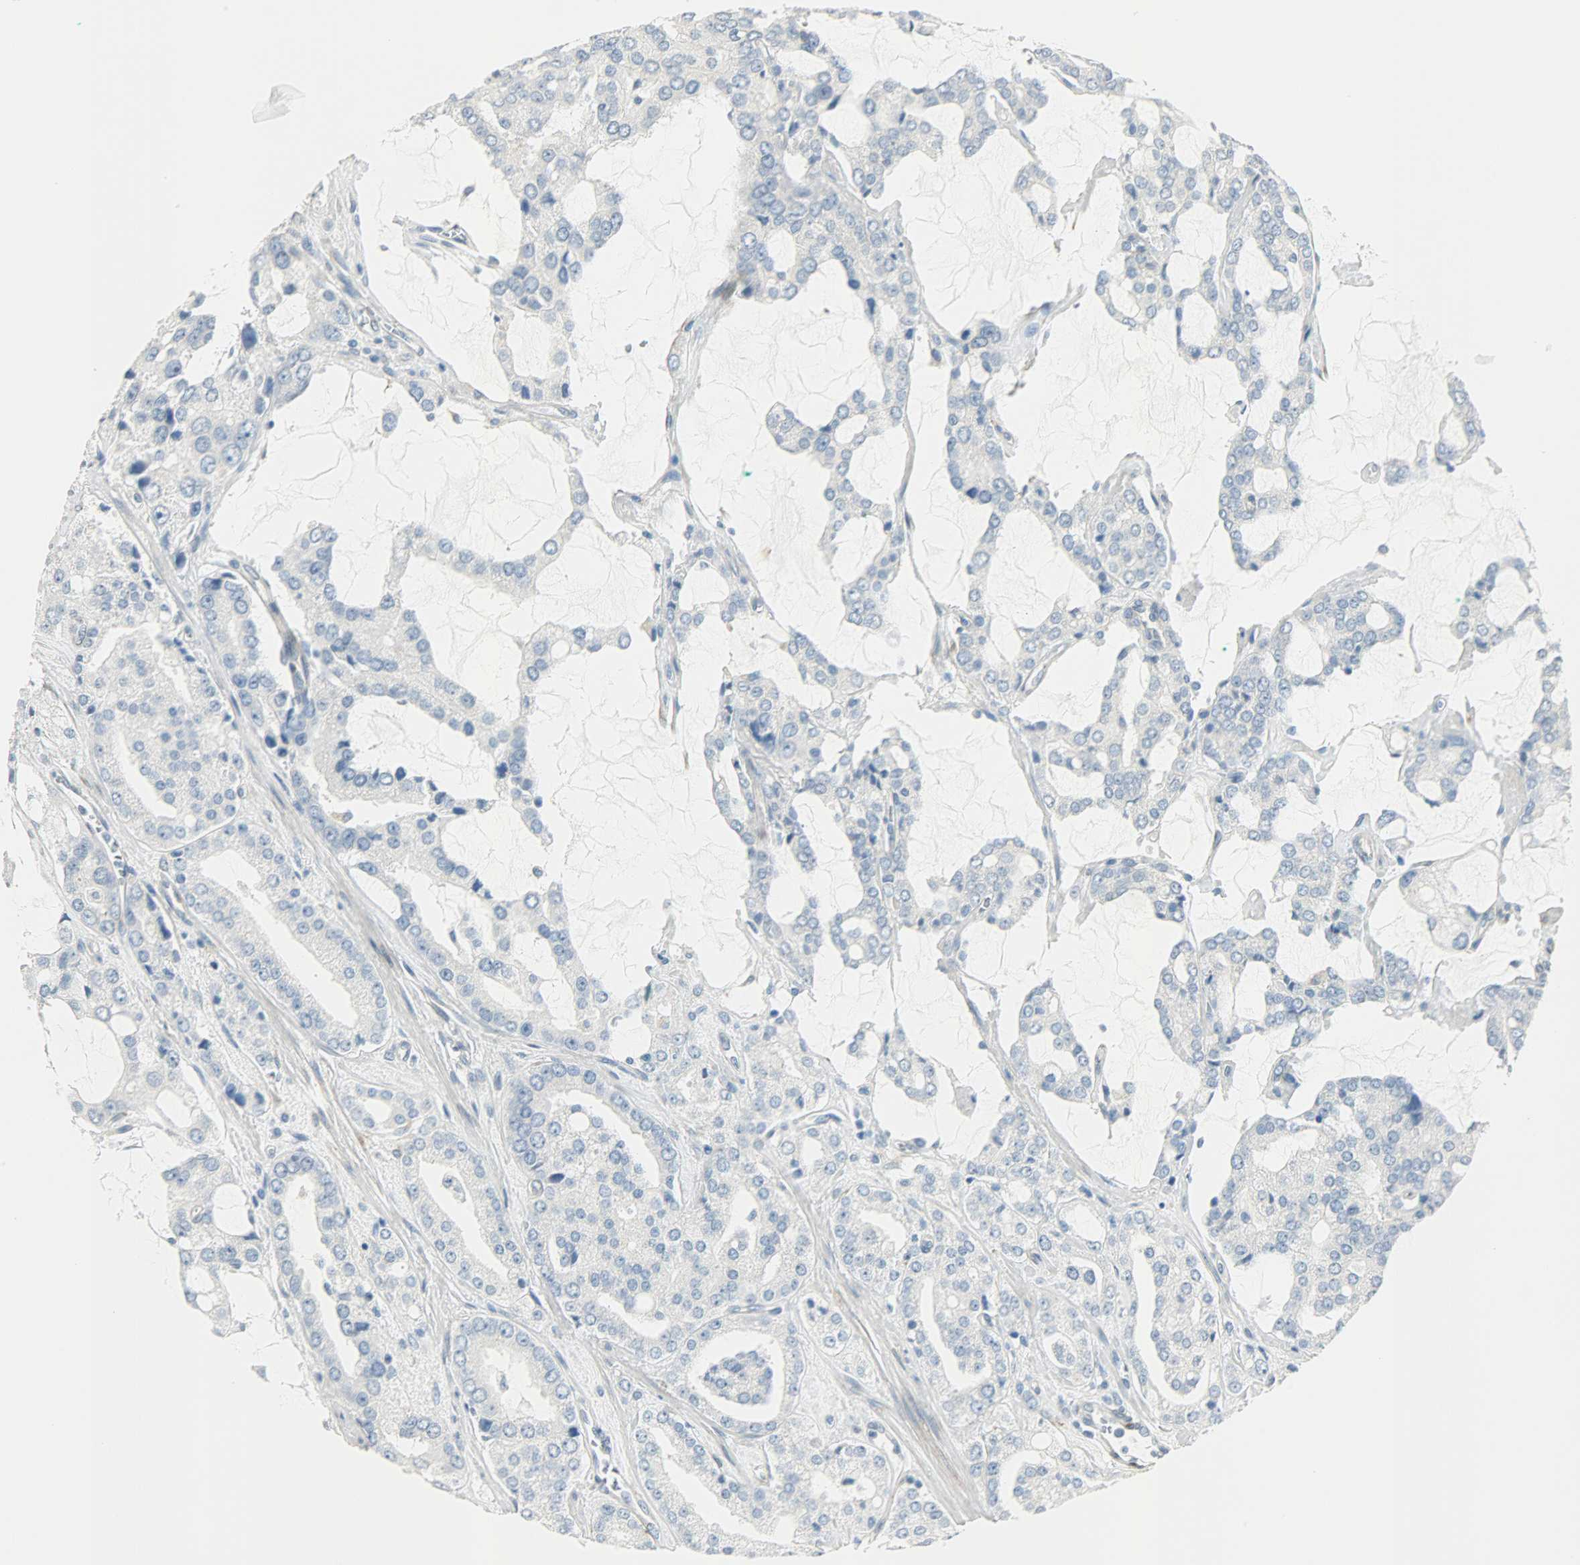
{"staining": {"intensity": "negative", "quantity": "none", "location": "none"}, "tissue": "prostate cancer", "cell_type": "Tumor cells", "image_type": "cancer", "snomed": [{"axis": "morphology", "description": "Adenocarcinoma, High grade"}, {"axis": "topography", "description": "Prostate"}], "caption": "This is an immunohistochemistry (IHC) histopathology image of human adenocarcinoma (high-grade) (prostate). There is no staining in tumor cells.", "gene": "PKD2", "patient": {"sex": "male", "age": 67}}